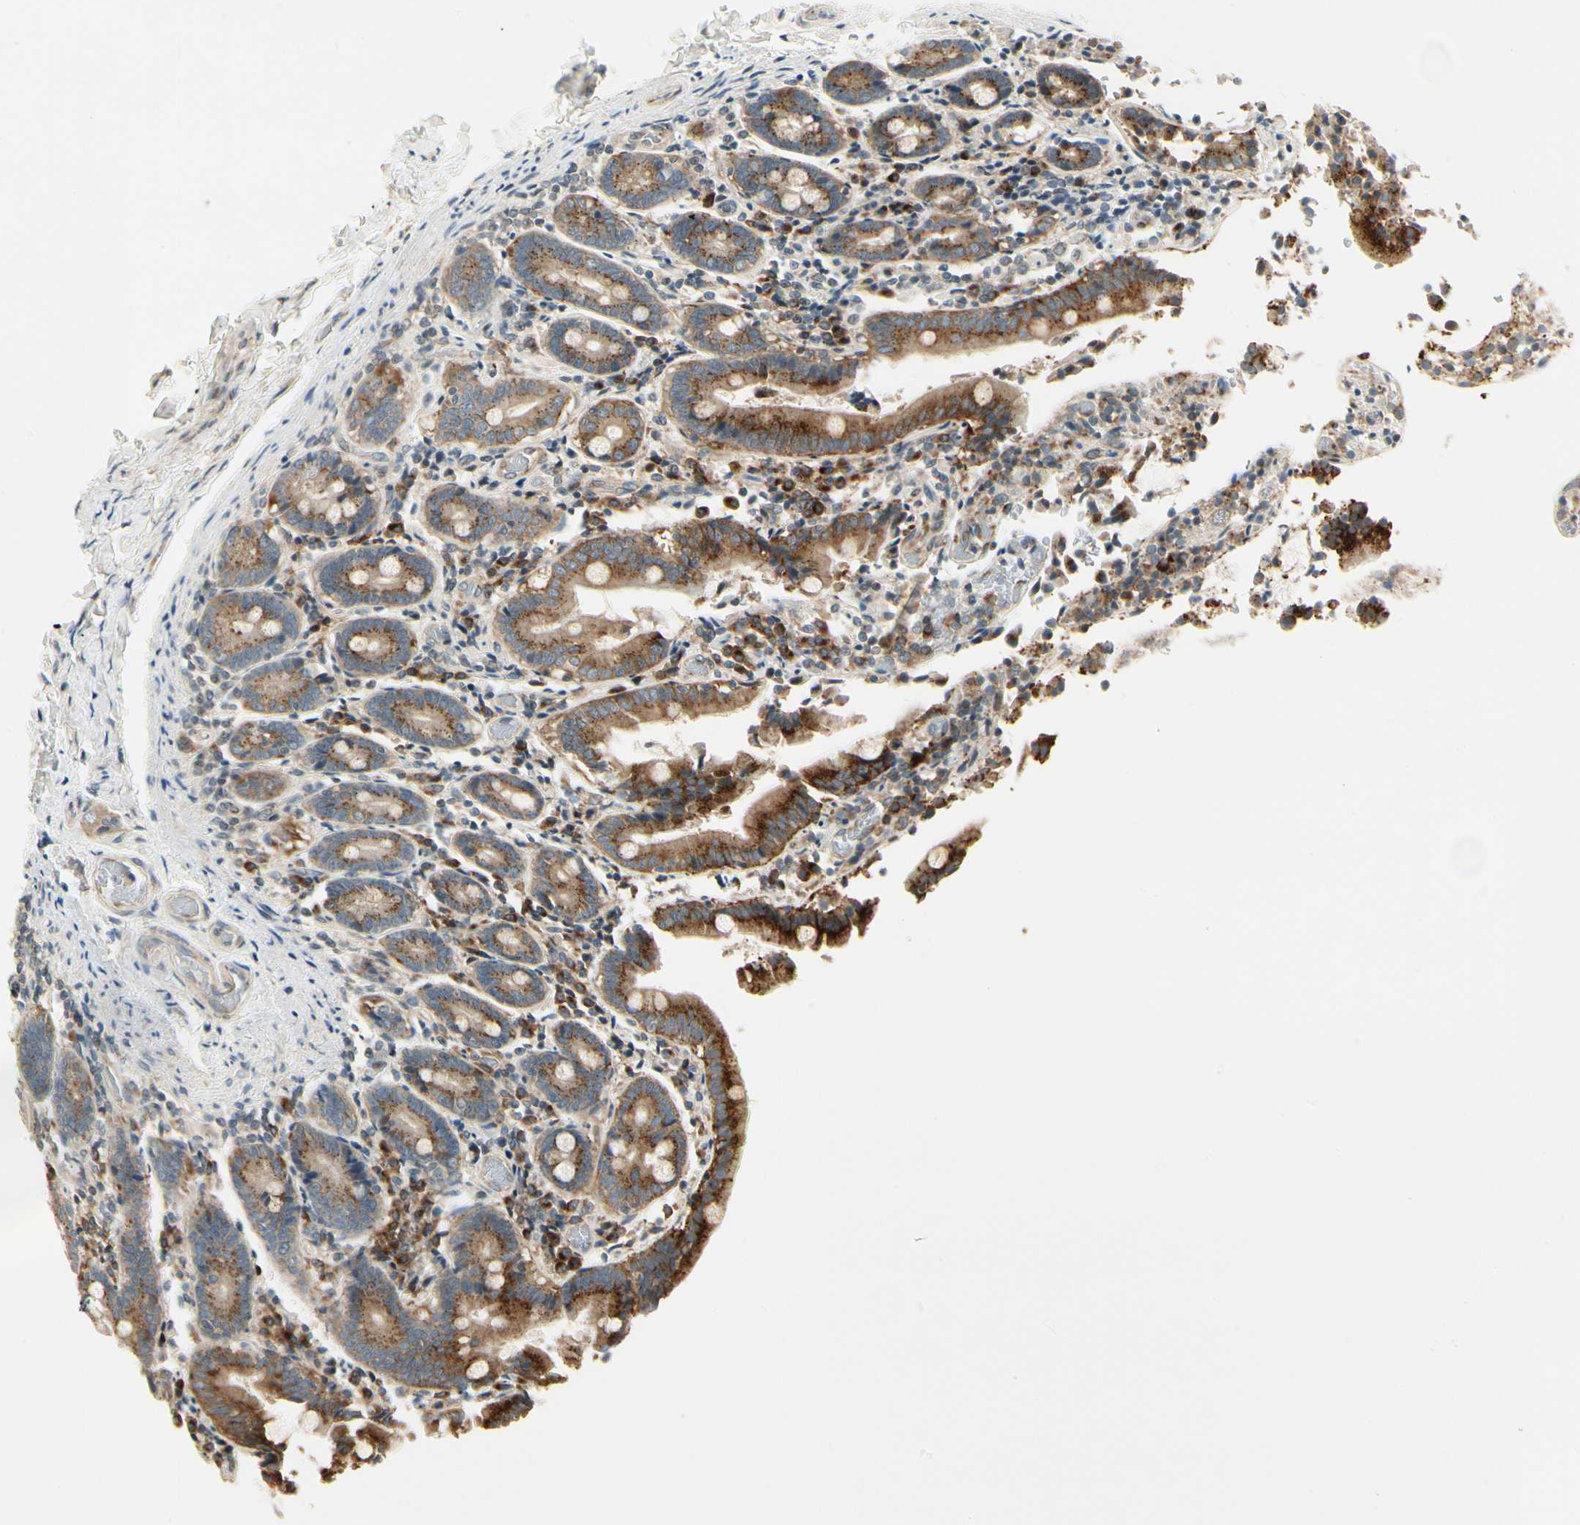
{"staining": {"intensity": "strong", "quantity": ">75%", "location": "cytoplasmic/membranous"}, "tissue": "duodenum", "cell_type": "Glandular cells", "image_type": "normal", "snomed": [{"axis": "morphology", "description": "Normal tissue, NOS"}, {"axis": "topography", "description": "Duodenum"}], "caption": "IHC image of benign duodenum: human duodenum stained using immunohistochemistry exhibits high levels of strong protein expression localized specifically in the cytoplasmic/membranous of glandular cells, appearing as a cytoplasmic/membranous brown color.", "gene": "MANSC1", "patient": {"sex": "female", "age": 53}}